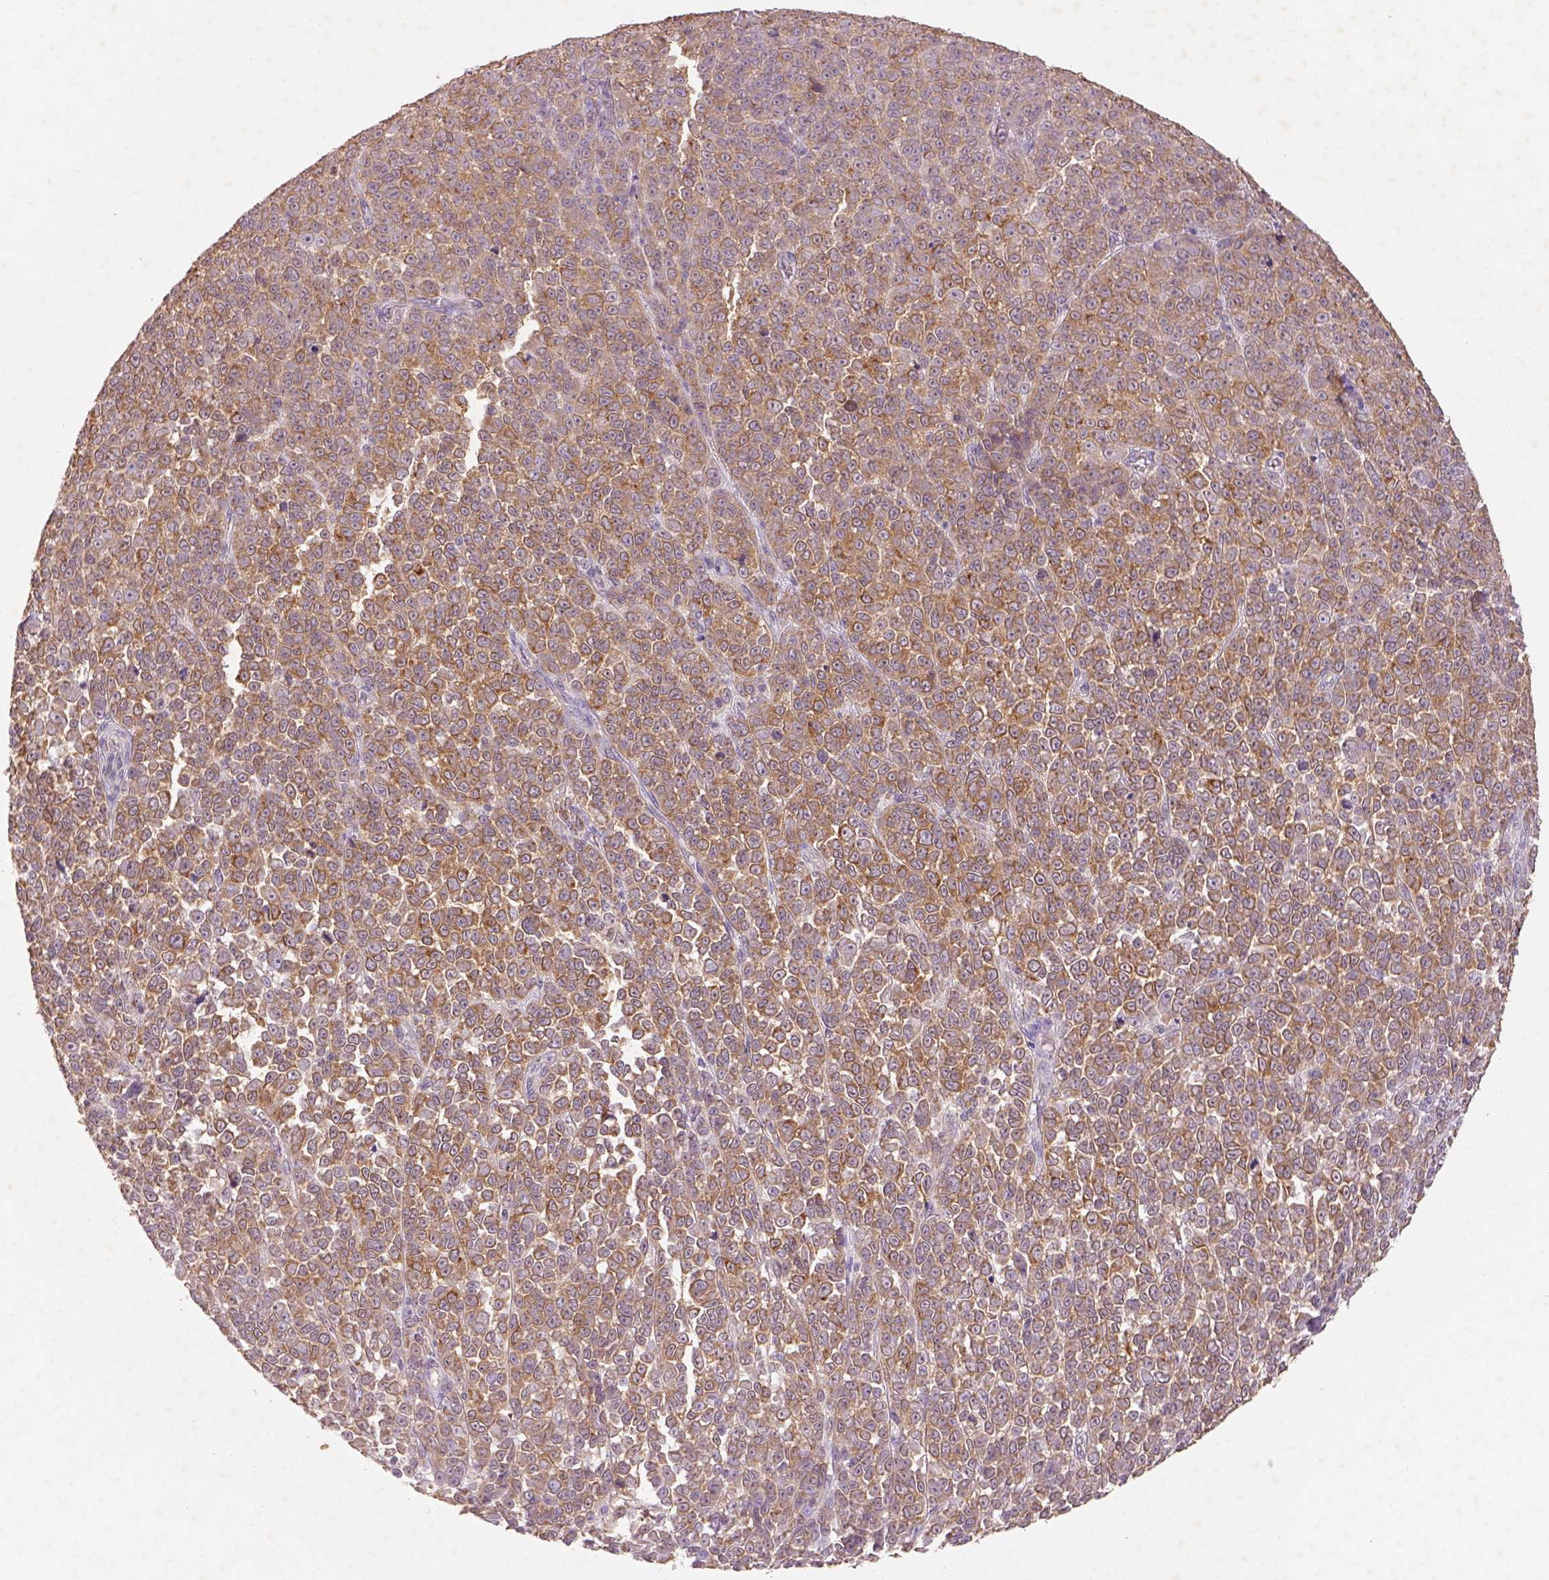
{"staining": {"intensity": "moderate", "quantity": ">75%", "location": "cytoplasmic/membranous"}, "tissue": "melanoma", "cell_type": "Tumor cells", "image_type": "cancer", "snomed": [{"axis": "morphology", "description": "Malignant melanoma, NOS"}, {"axis": "topography", "description": "Skin"}], "caption": "Immunohistochemistry of malignant melanoma displays medium levels of moderate cytoplasmic/membranous staining in about >75% of tumor cells.", "gene": "AP2B1", "patient": {"sex": "female", "age": 95}}